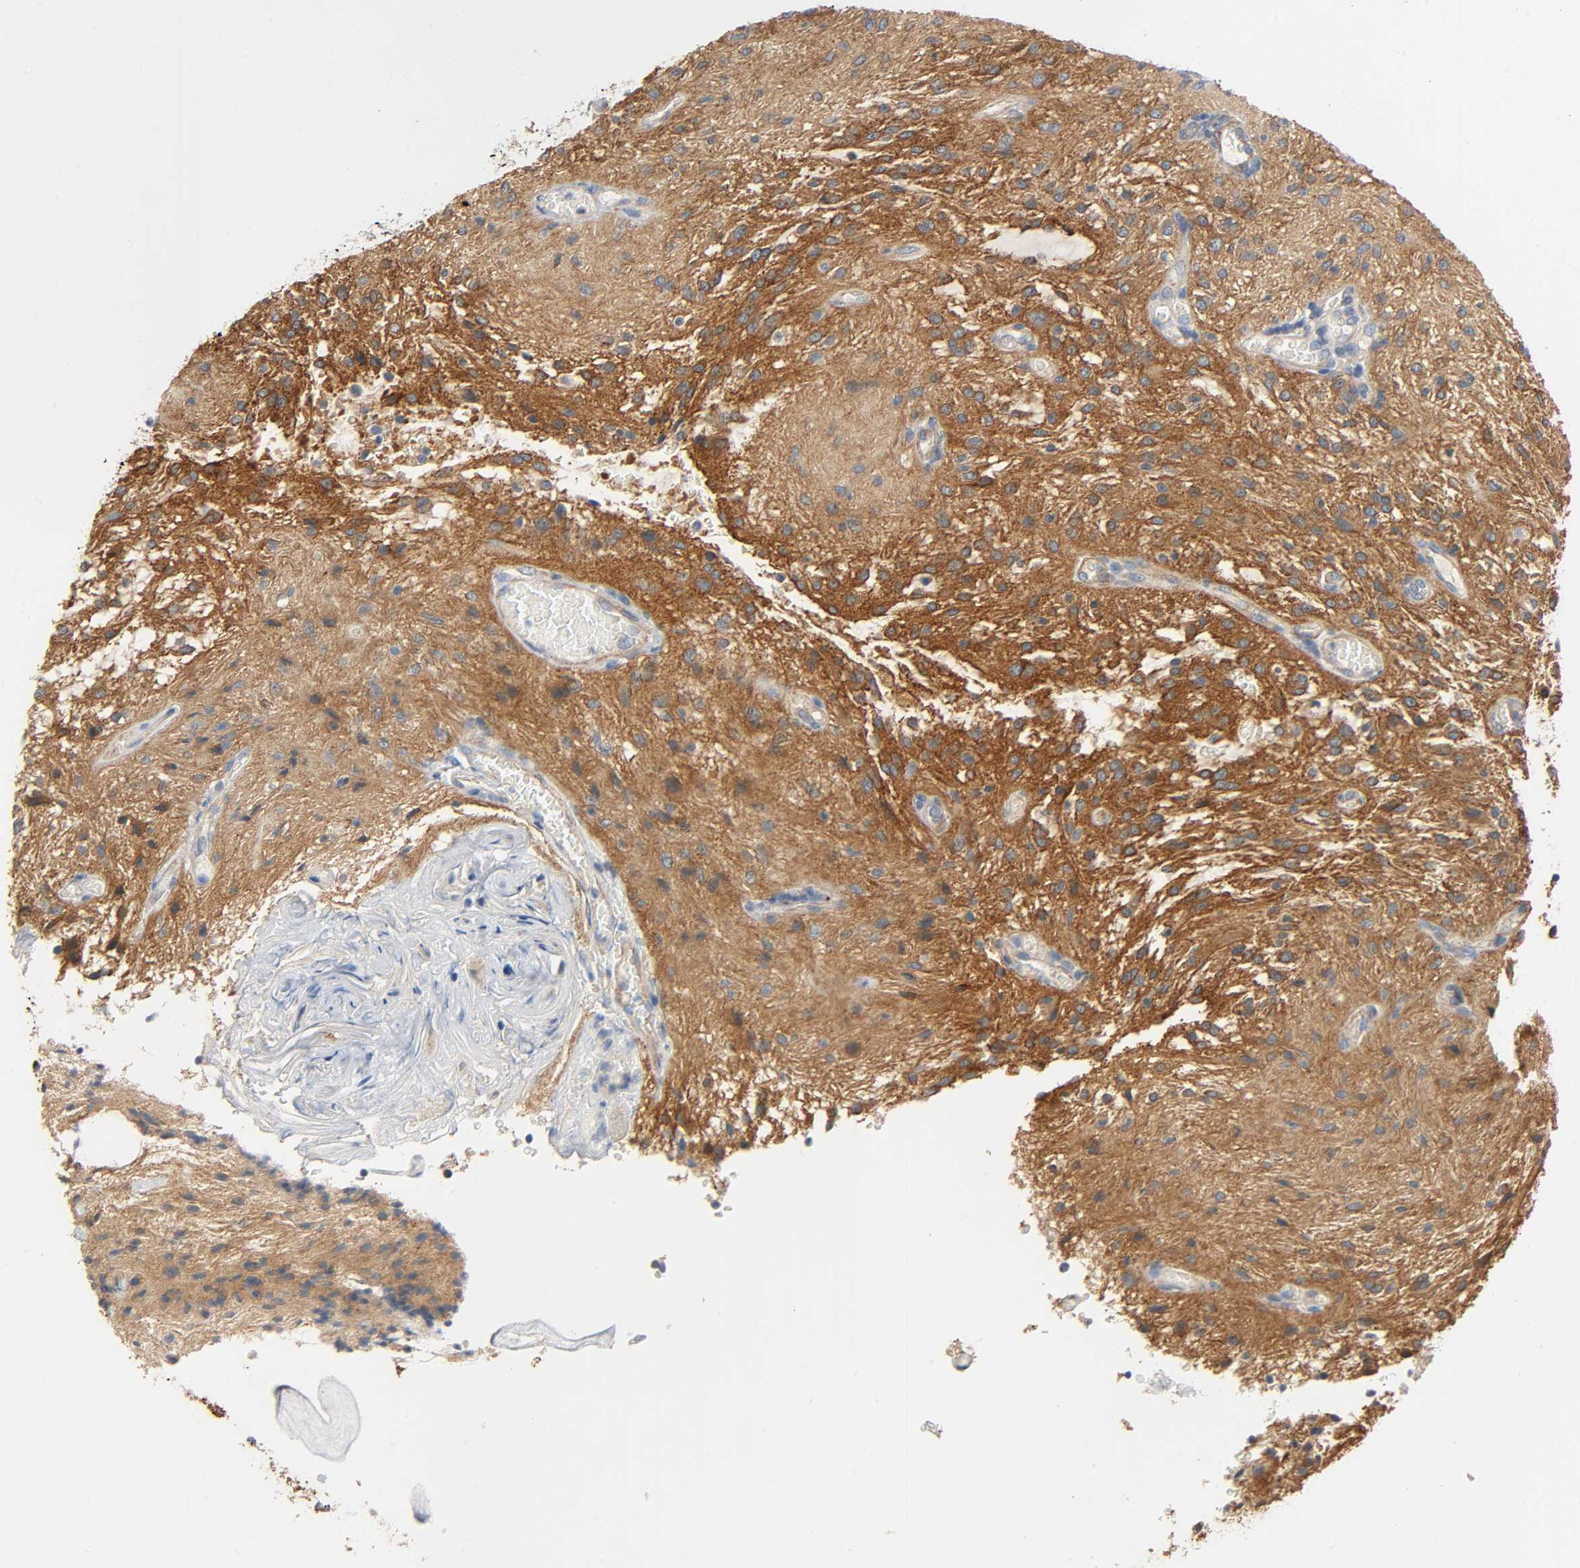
{"staining": {"intensity": "strong", "quantity": ">75%", "location": "cytoplasmic/membranous"}, "tissue": "glioma", "cell_type": "Tumor cells", "image_type": "cancer", "snomed": [{"axis": "morphology", "description": "Glioma, malignant, NOS"}, {"axis": "topography", "description": "Cerebellum"}], "caption": "Human glioma stained with a brown dye demonstrates strong cytoplasmic/membranous positive expression in approximately >75% of tumor cells.", "gene": "ARPC1A", "patient": {"sex": "female", "age": 10}}